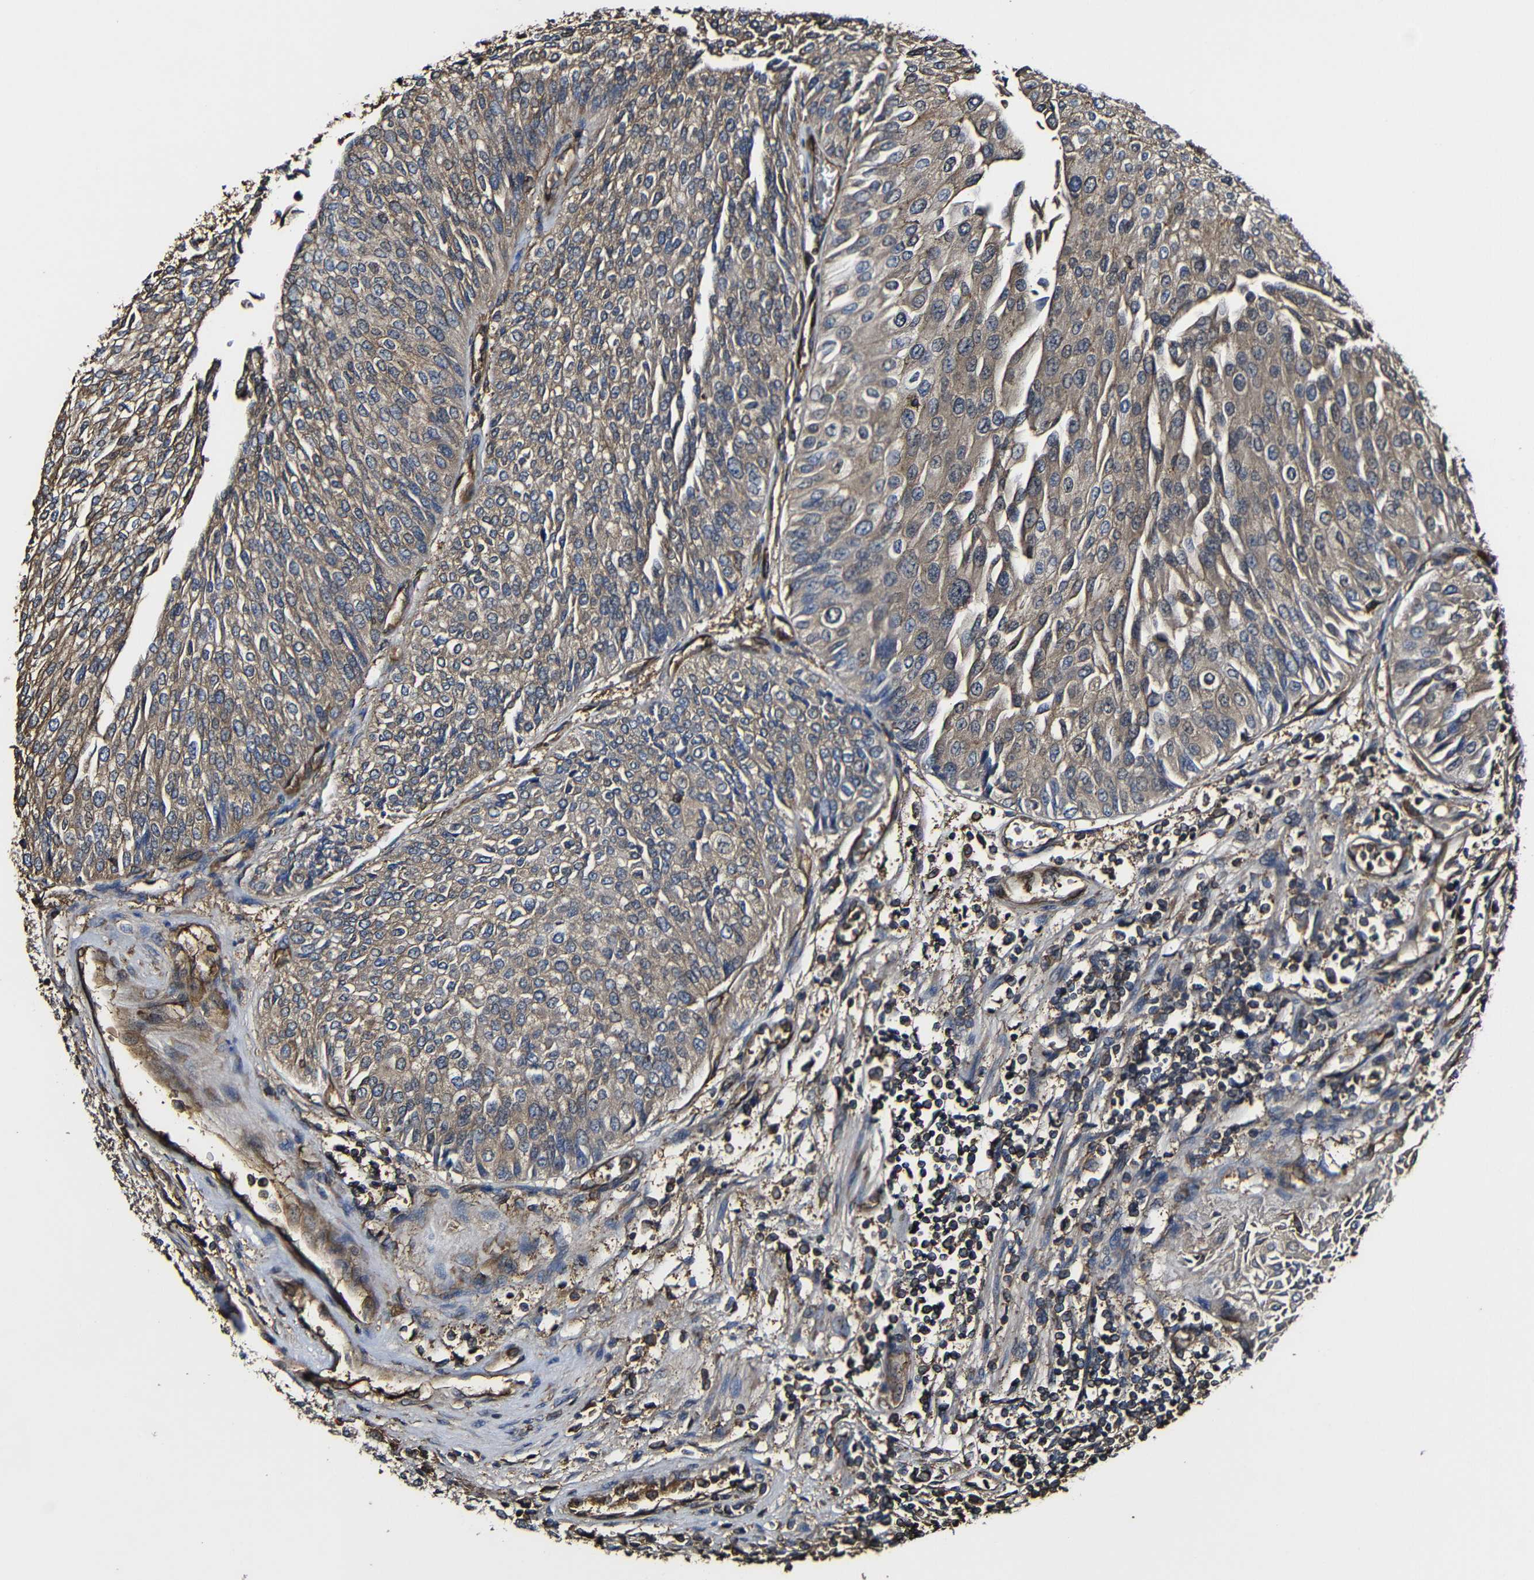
{"staining": {"intensity": "moderate", "quantity": ">75%", "location": "cytoplasmic/membranous"}, "tissue": "urothelial cancer", "cell_type": "Tumor cells", "image_type": "cancer", "snomed": [{"axis": "morphology", "description": "Urothelial carcinoma, Low grade"}, {"axis": "topography", "description": "Urinary bladder"}], "caption": "There is medium levels of moderate cytoplasmic/membranous positivity in tumor cells of urothelial cancer, as demonstrated by immunohistochemical staining (brown color).", "gene": "MSN", "patient": {"sex": "male", "age": 67}}